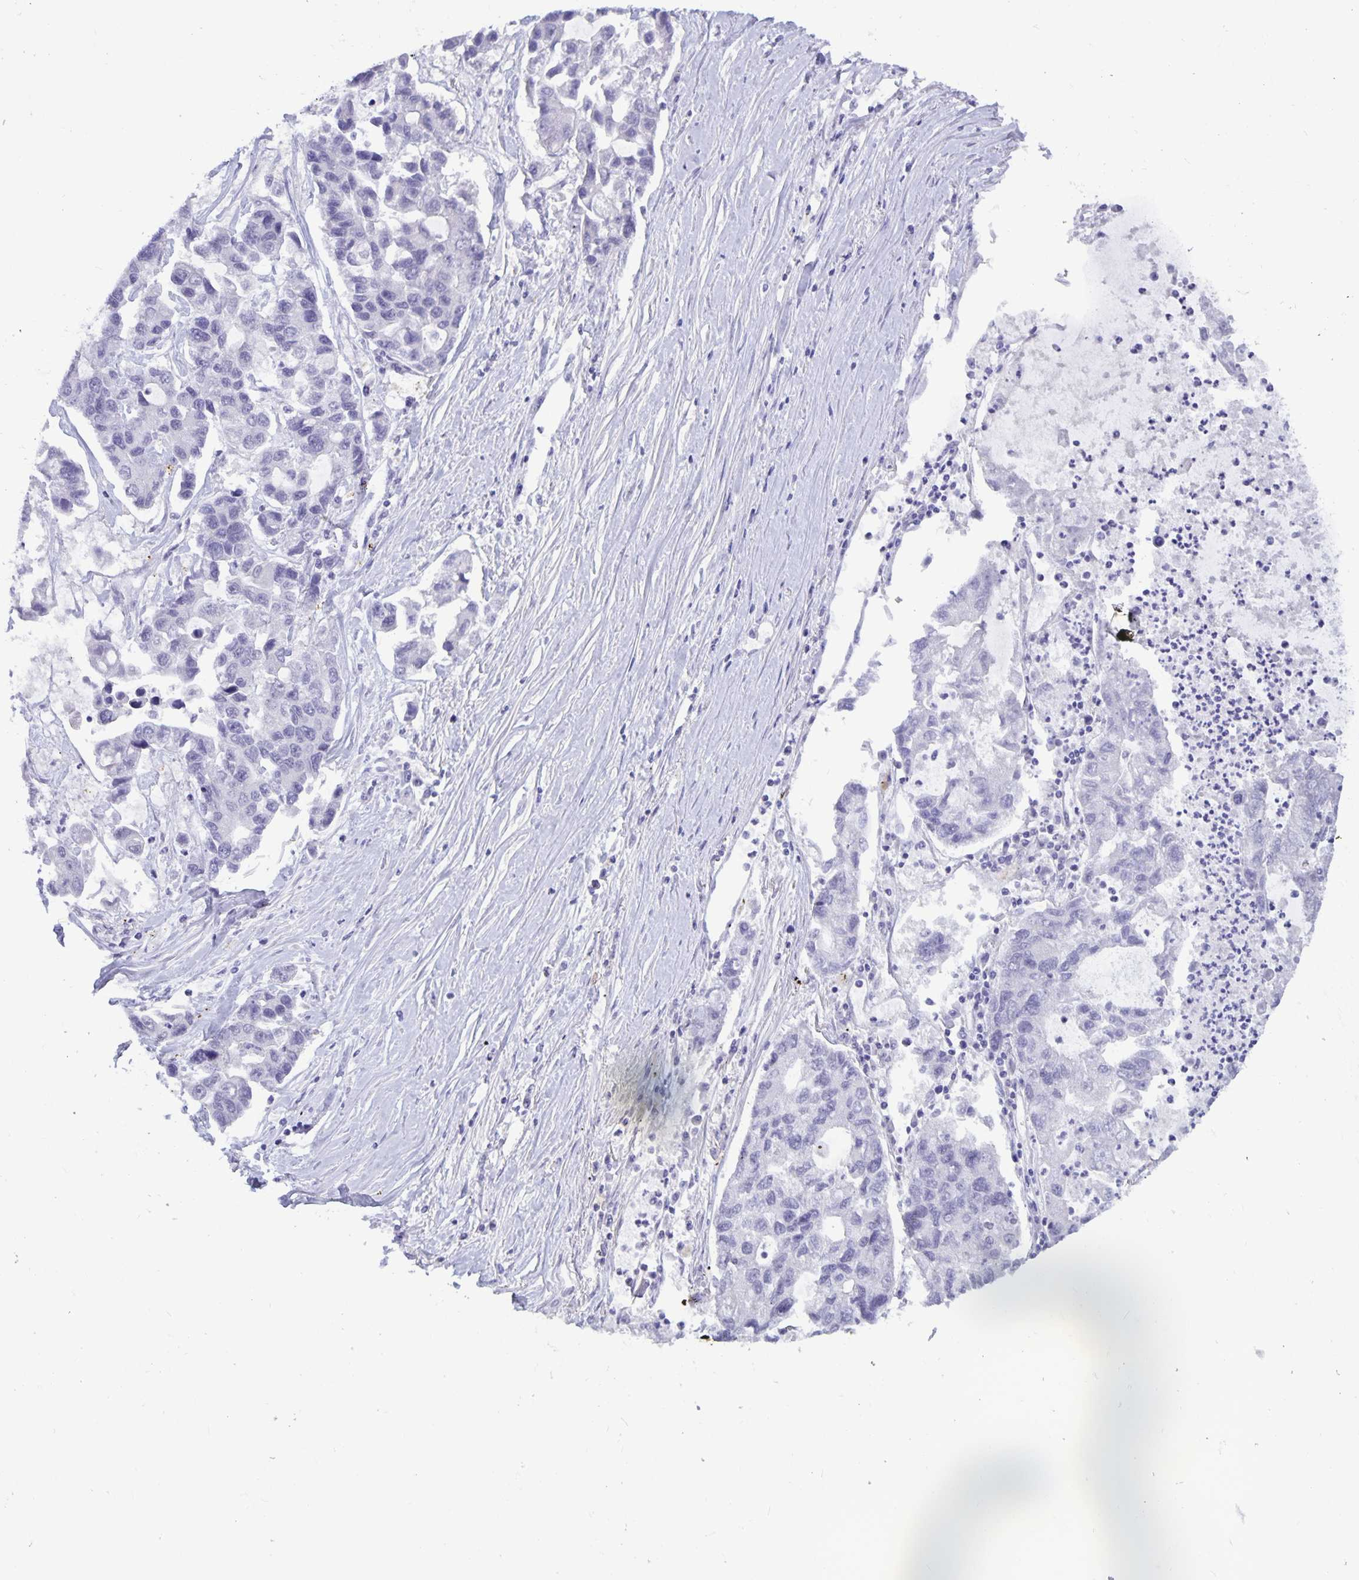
{"staining": {"intensity": "negative", "quantity": "none", "location": "none"}, "tissue": "lung cancer", "cell_type": "Tumor cells", "image_type": "cancer", "snomed": [{"axis": "morphology", "description": "Adenocarcinoma, NOS"}, {"axis": "topography", "description": "Bronchus"}, {"axis": "topography", "description": "Lung"}], "caption": "Immunohistochemical staining of human lung cancer exhibits no significant expression in tumor cells.", "gene": "BPIFA3", "patient": {"sex": "female", "age": 51}}